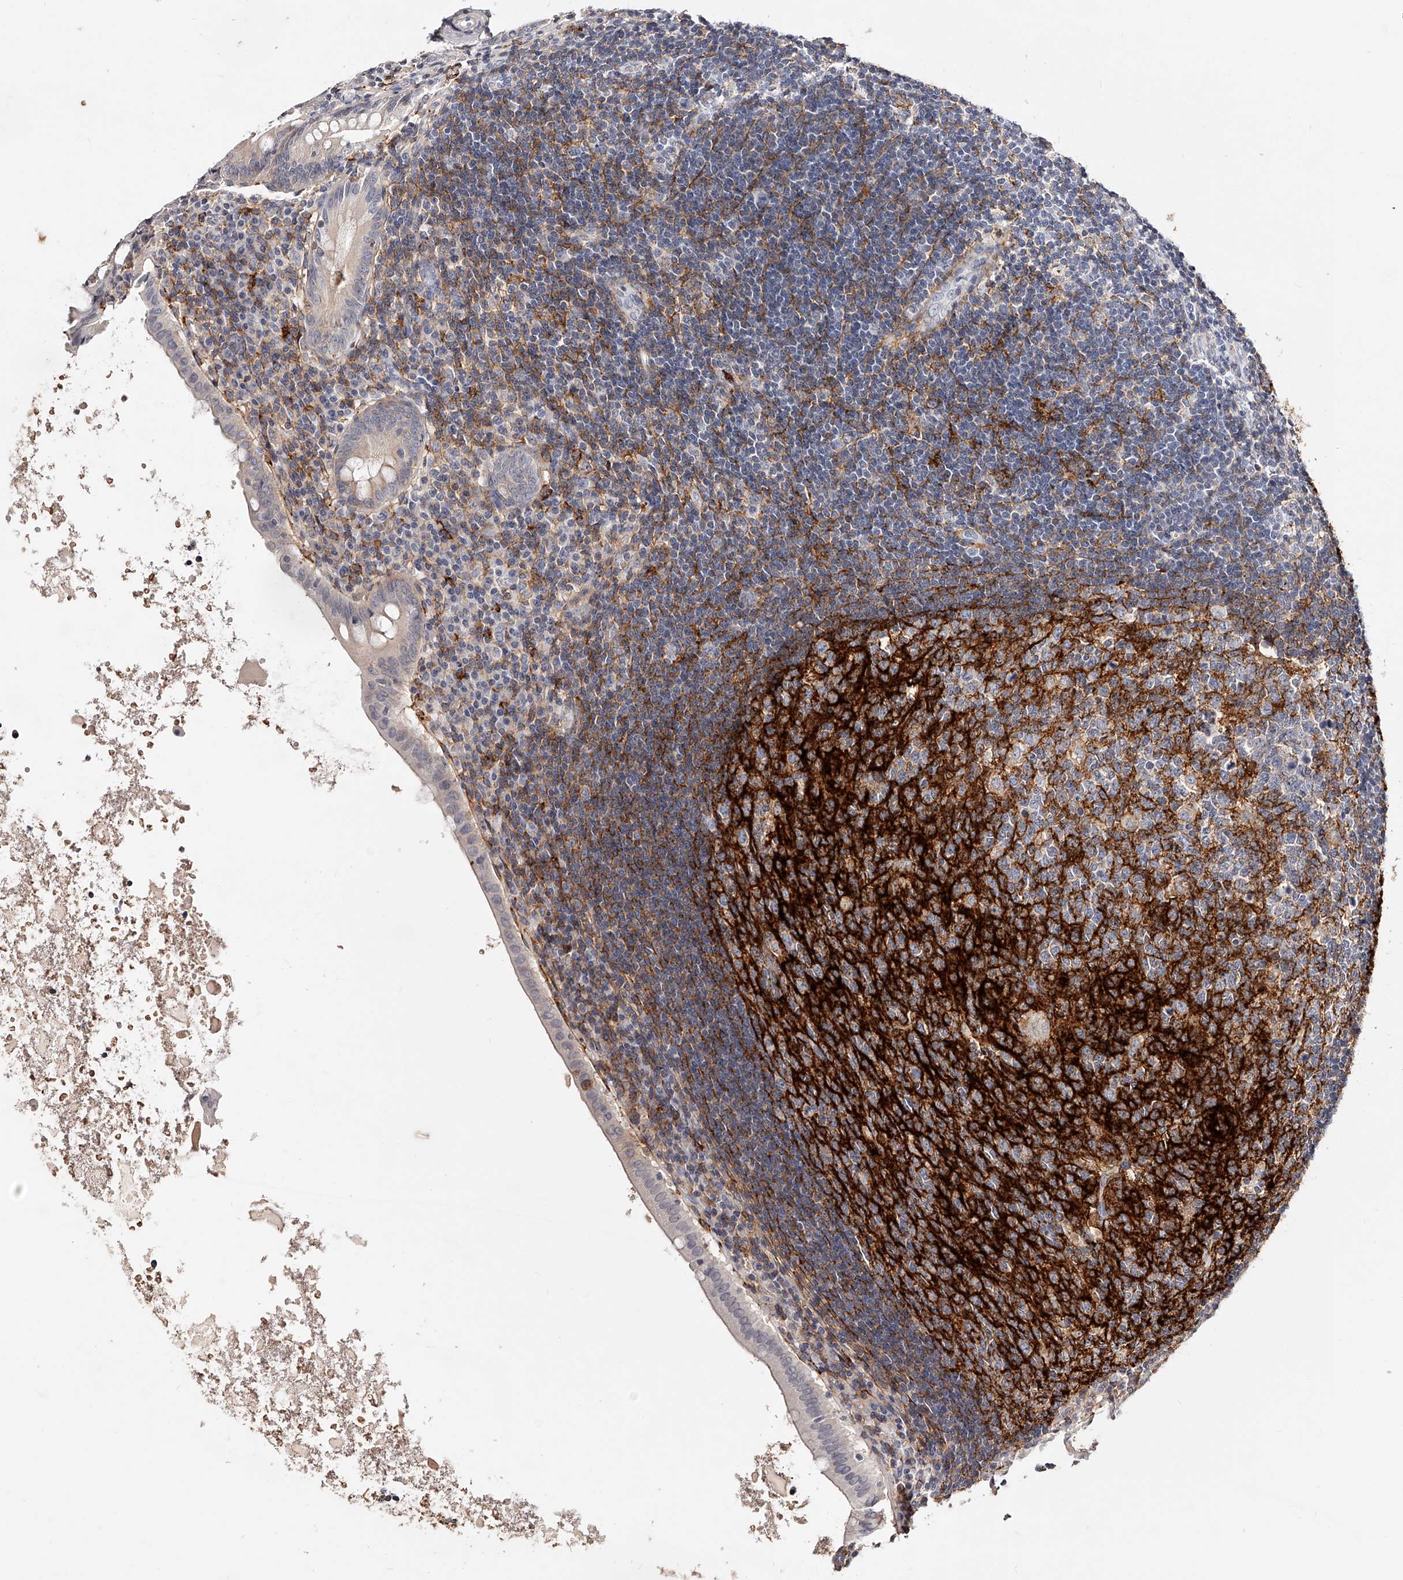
{"staining": {"intensity": "negative", "quantity": "none", "location": "none"}, "tissue": "appendix", "cell_type": "Glandular cells", "image_type": "normal", "snomed": [{"axis": "morphology", "description": "Normal tissue, NOS"}, {"axis": "topography", "description": "Appendix"}], "caption": "High magnification brightfield microscopy of normal appendix stained with DAB (3,3'-diaminobenzidine) (brown) and counterstained with hematoxylin (blue): glandular cells show no significant staining. (Stains: DAB immunohistochemistry (IHC) with hematoxylin counter stain, Microscopy: brightfield microscopy at high magnification).", "gene": "CD82", "patient": {"sex": "female", "age": 54}}